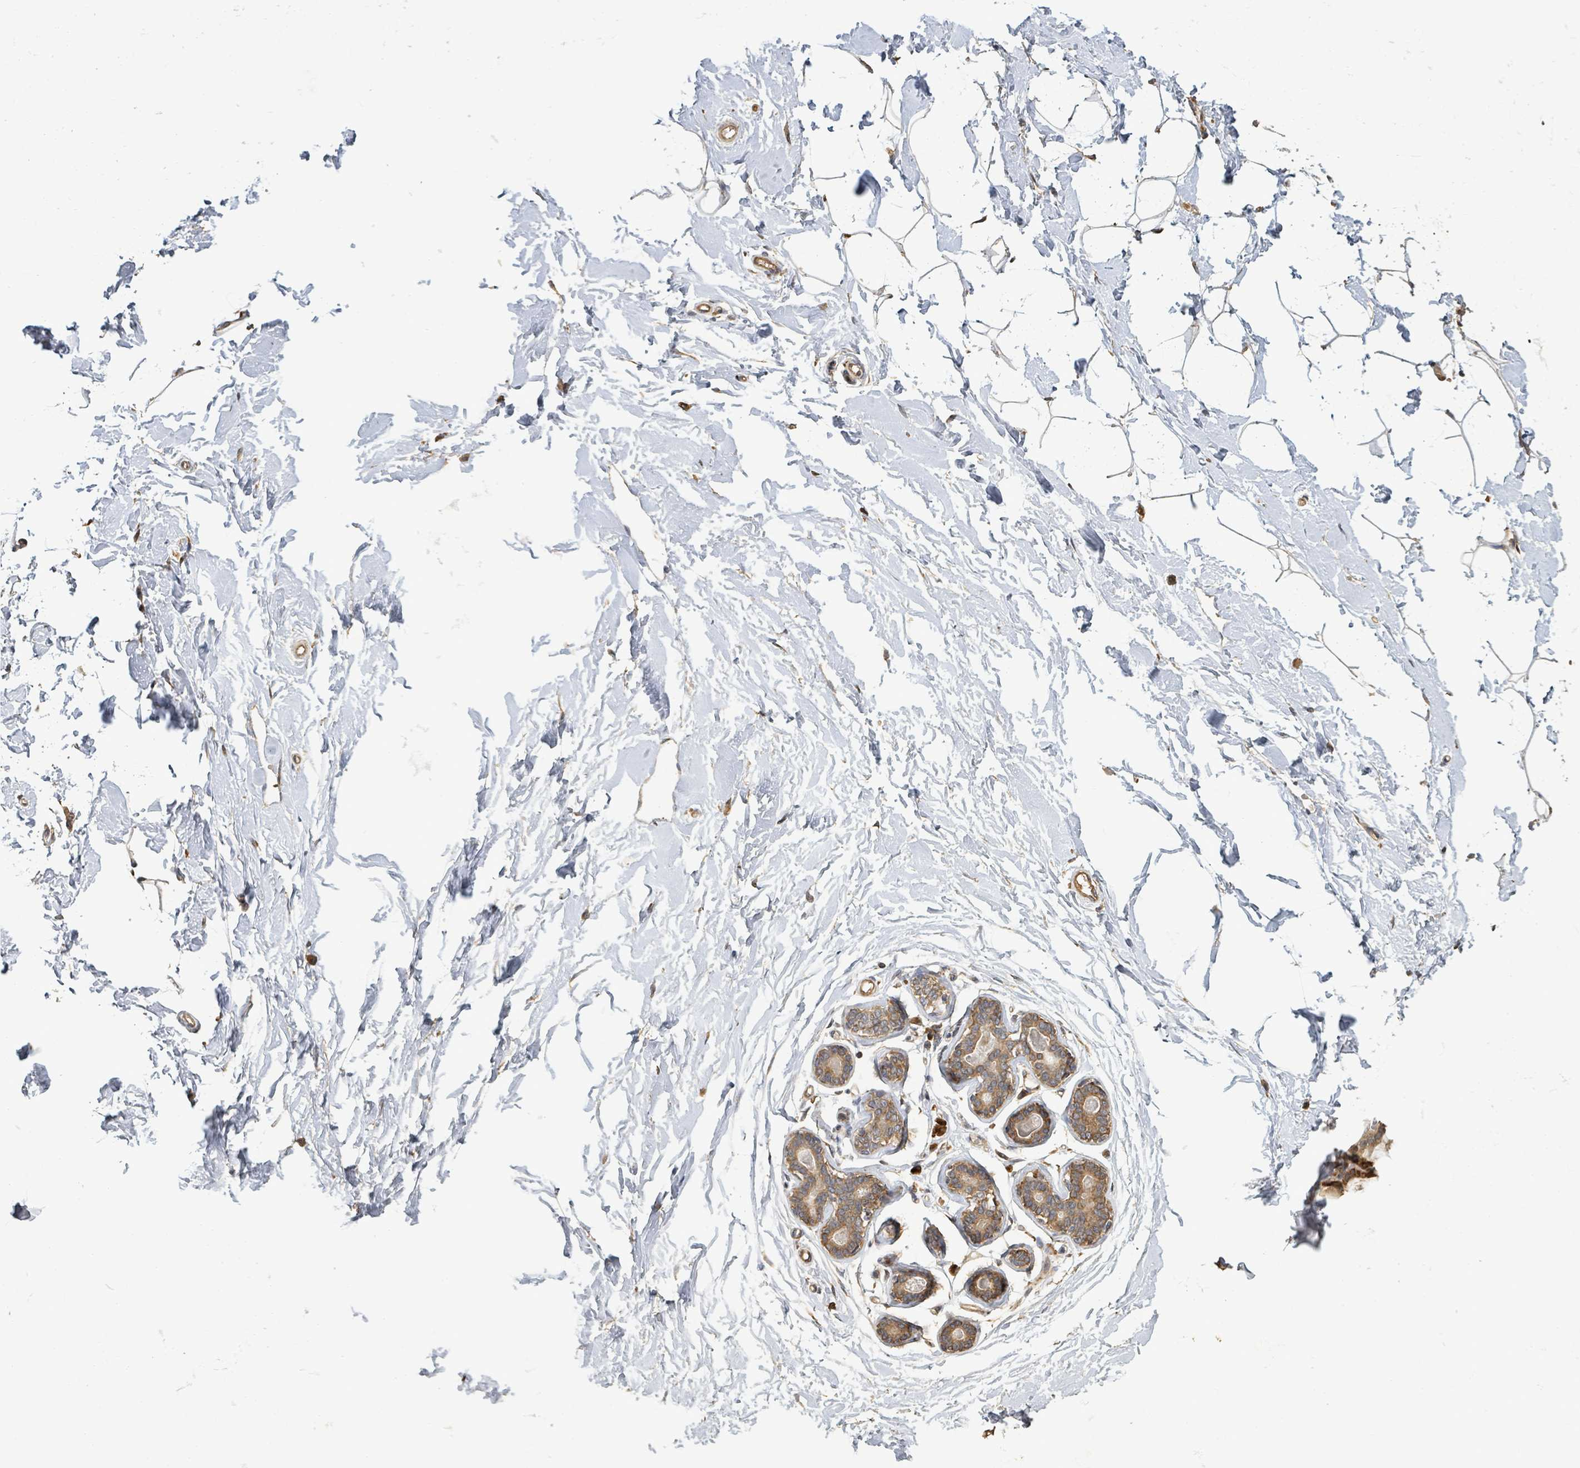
{"staining": {"intensity": "weak", "quantity": ">75%", "location": "cytoplasmic/membranous"}, "tissue": "breast", "cell_type": "Adipocytes", "image_type": "normal", "snomed": [{"axis": "morphology", "description": "Normal tissue, NOS"}, {"axis": "topography", "description": "Breast"}], "caption": "IHC image of normal breast: breast stained using IHC shows low levels of weak protein expression localized specifically in the cytoplasmic/membranous of adipocytes, appearing as a cytoplasmic/membranous brown color.", "gene": "STARD4", "patient": {"sex": "female", "age": 23}}